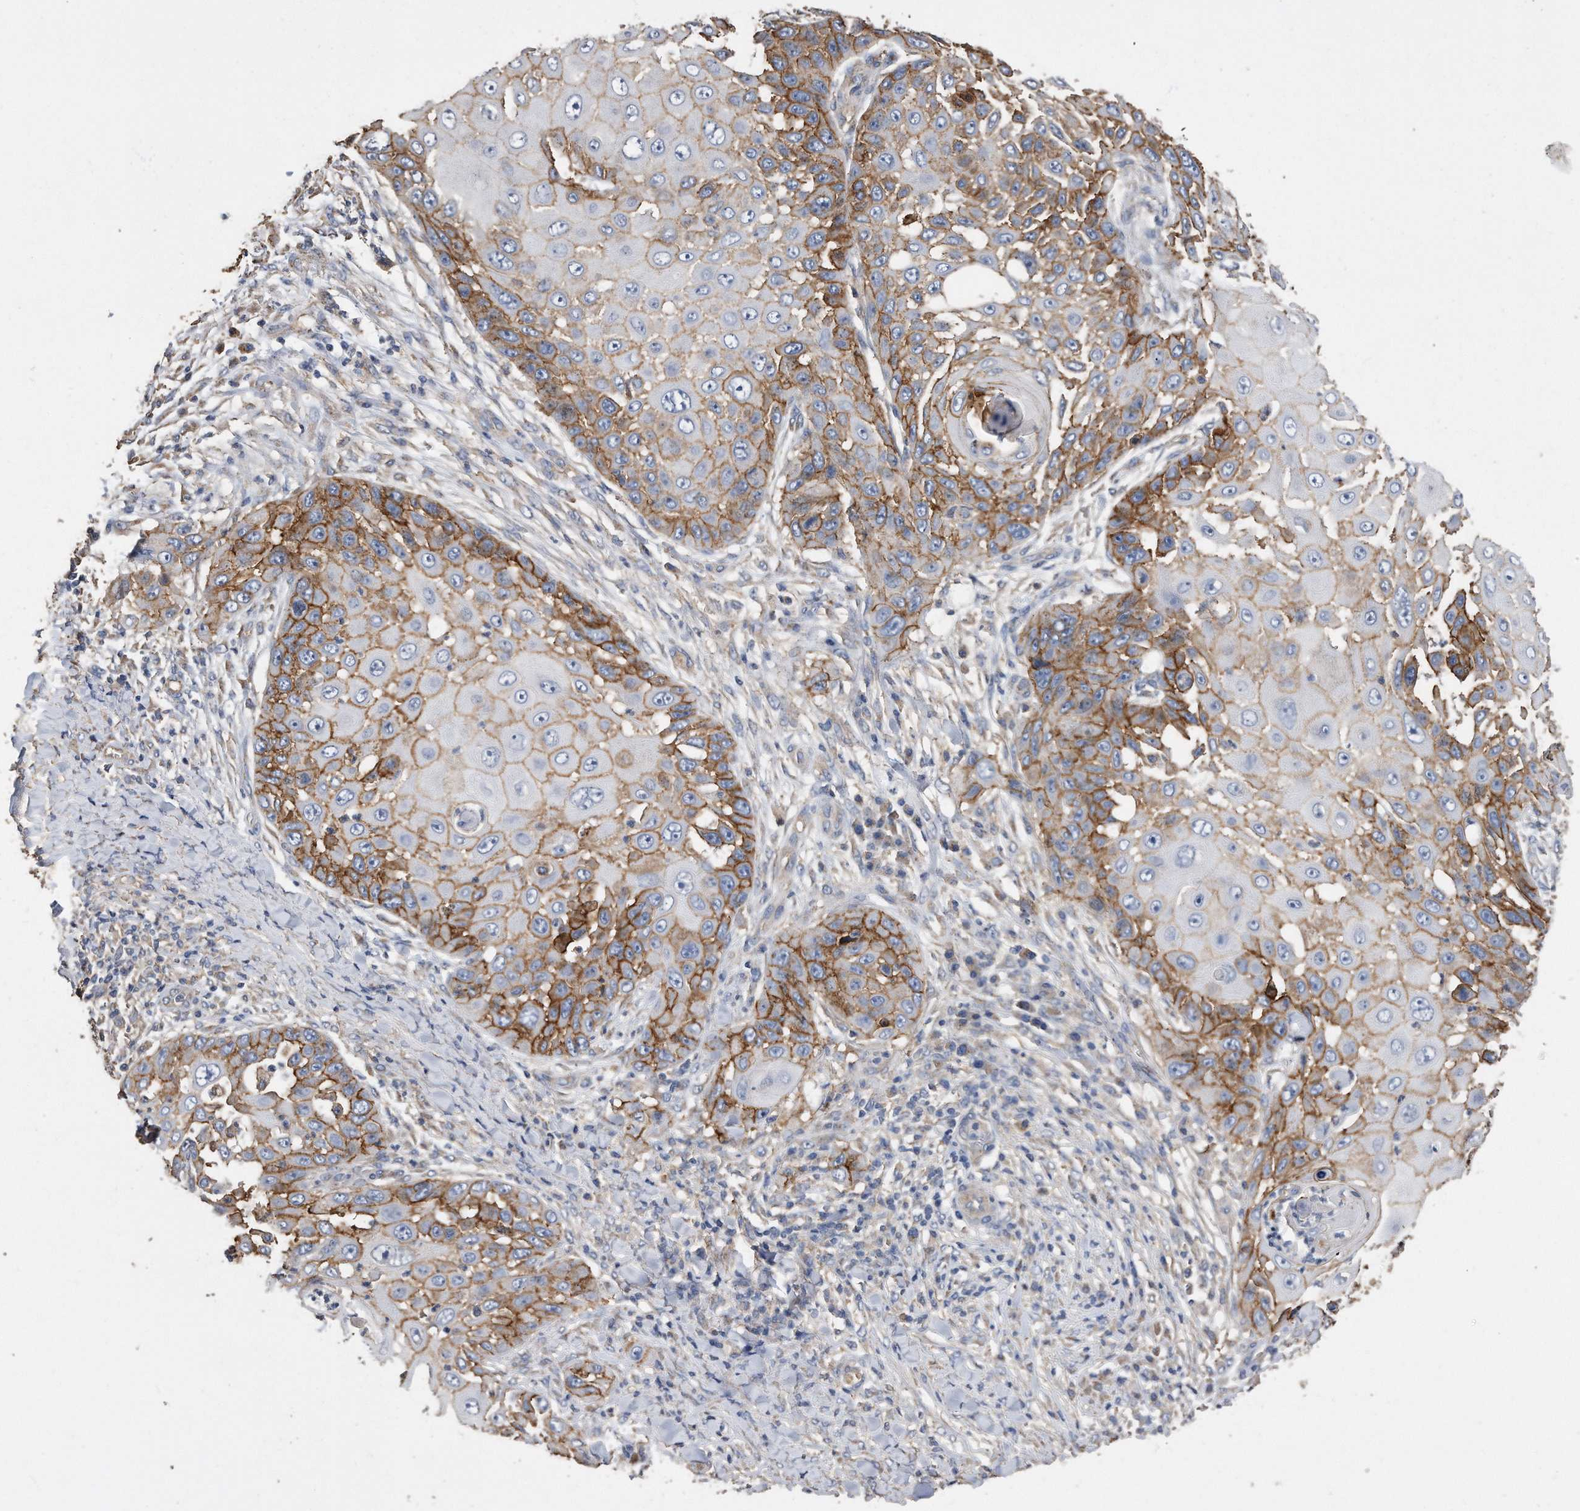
{"staining": {"intensity": "moderate", "quantity": ">75%", "location": "cytoplasmic/membranous"}, "tissue": "skin cancer", "cell_type": "Tumor cells", "image_type": "cancer", "snomed": [{"axis": "morphology", "description": "Squamous cell carcinoma, NOS"}, {"axis": "topography", "description": "Skin"}], "caption": "Immunohistochemistry (IHC) (DAB) staining of skin squamous cell carcinoma displays moderate cytoplasmic/membranous protein expression in approximately >75% of tumor cells.", "gene": "CDCP1", "patient": {"sex": "female", "age": 44}}